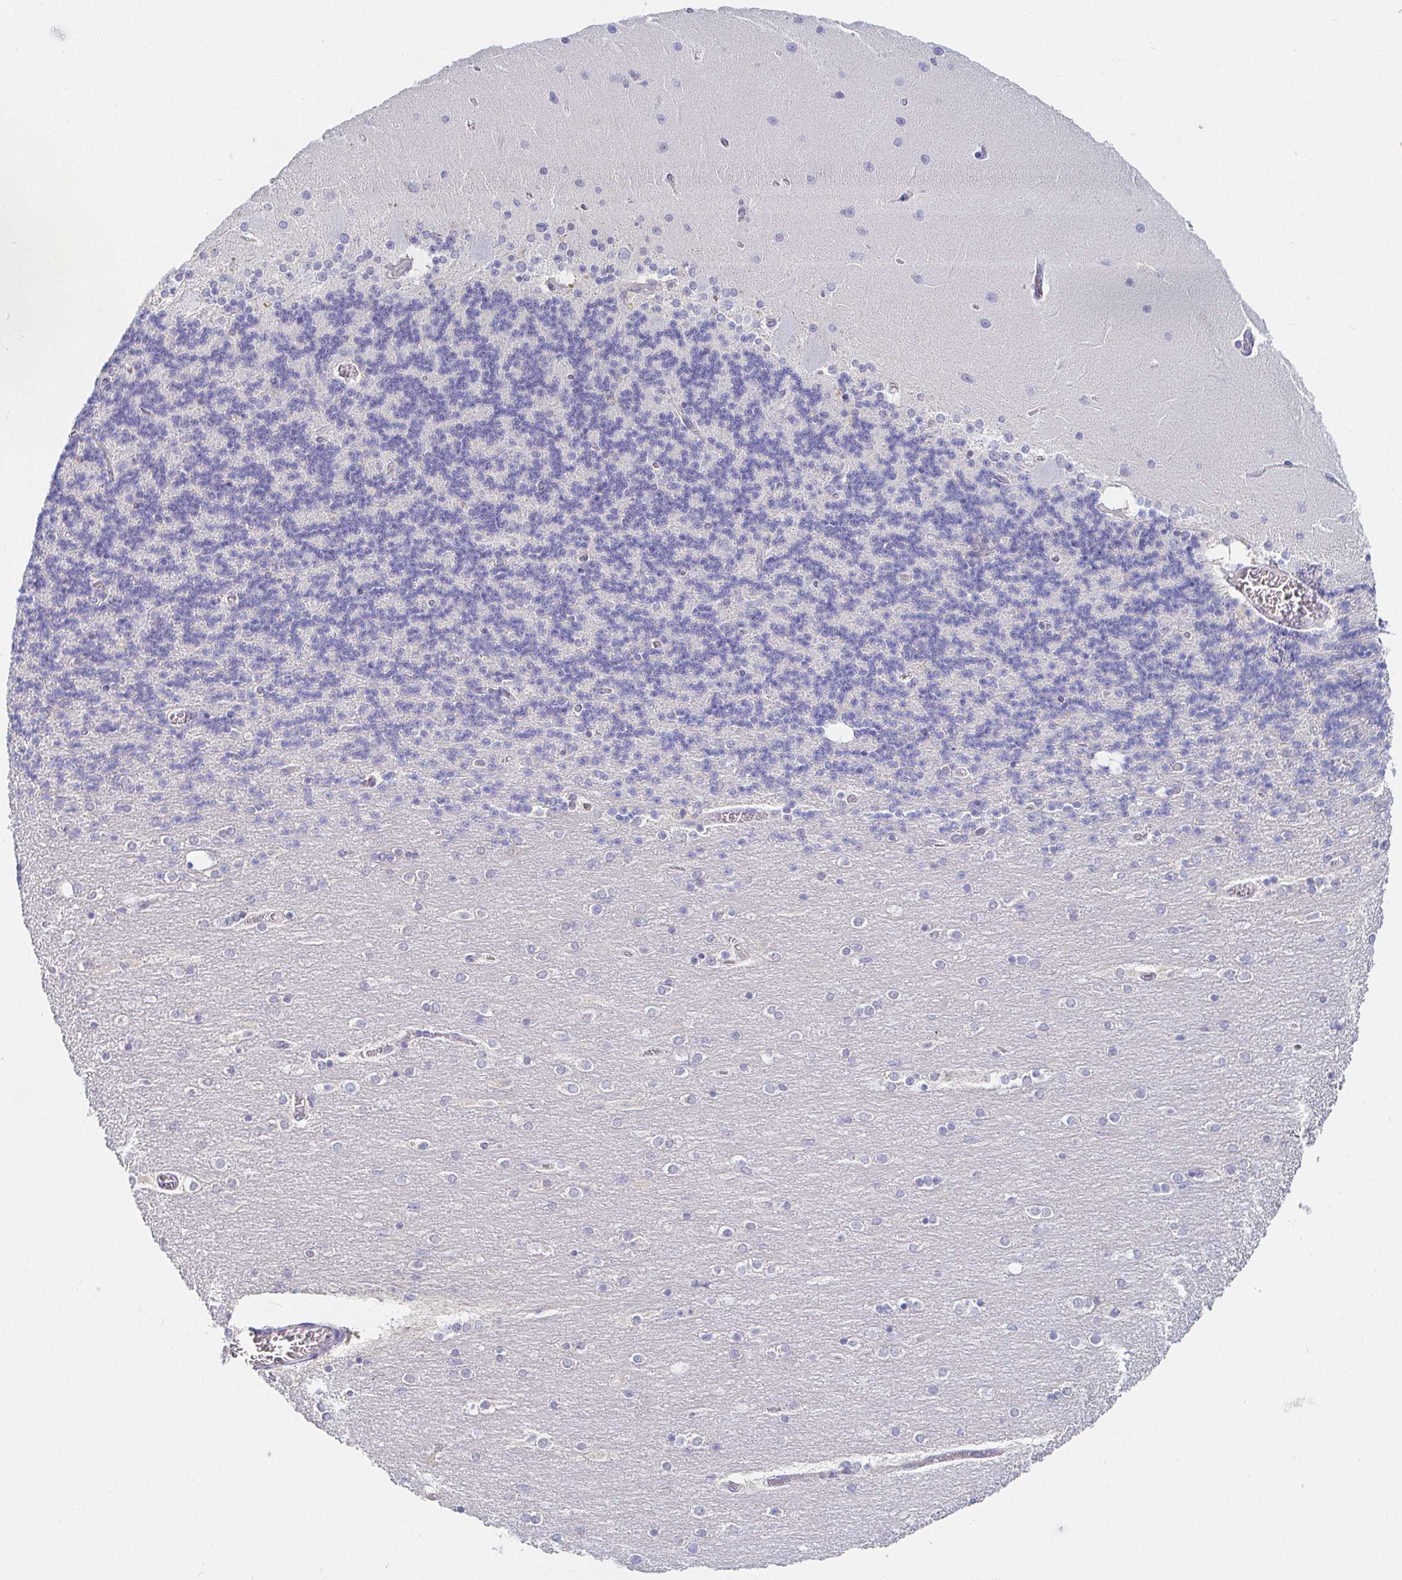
{"staining": {"intensity": "negative", "quantity": "none", "location": "none"}, "tissue": "cerebellum", "cell_type": "Cells in granular layer", "image_type": "normal", "snomed": [{"axis": "morphology", "description": "Normal tissue, NOS"}, {"axis": "topography", "description": "Cerebellum"}], "caption": "A photomicrograph of cerebellum stained for a protein demonstrates no brown staining in cells in granular layer. (Brightfield microscopy of DAB immunohistochemistry at high magnification).", "gene": "PDE6B", "patient": {"sex": "female", "age": 54}}